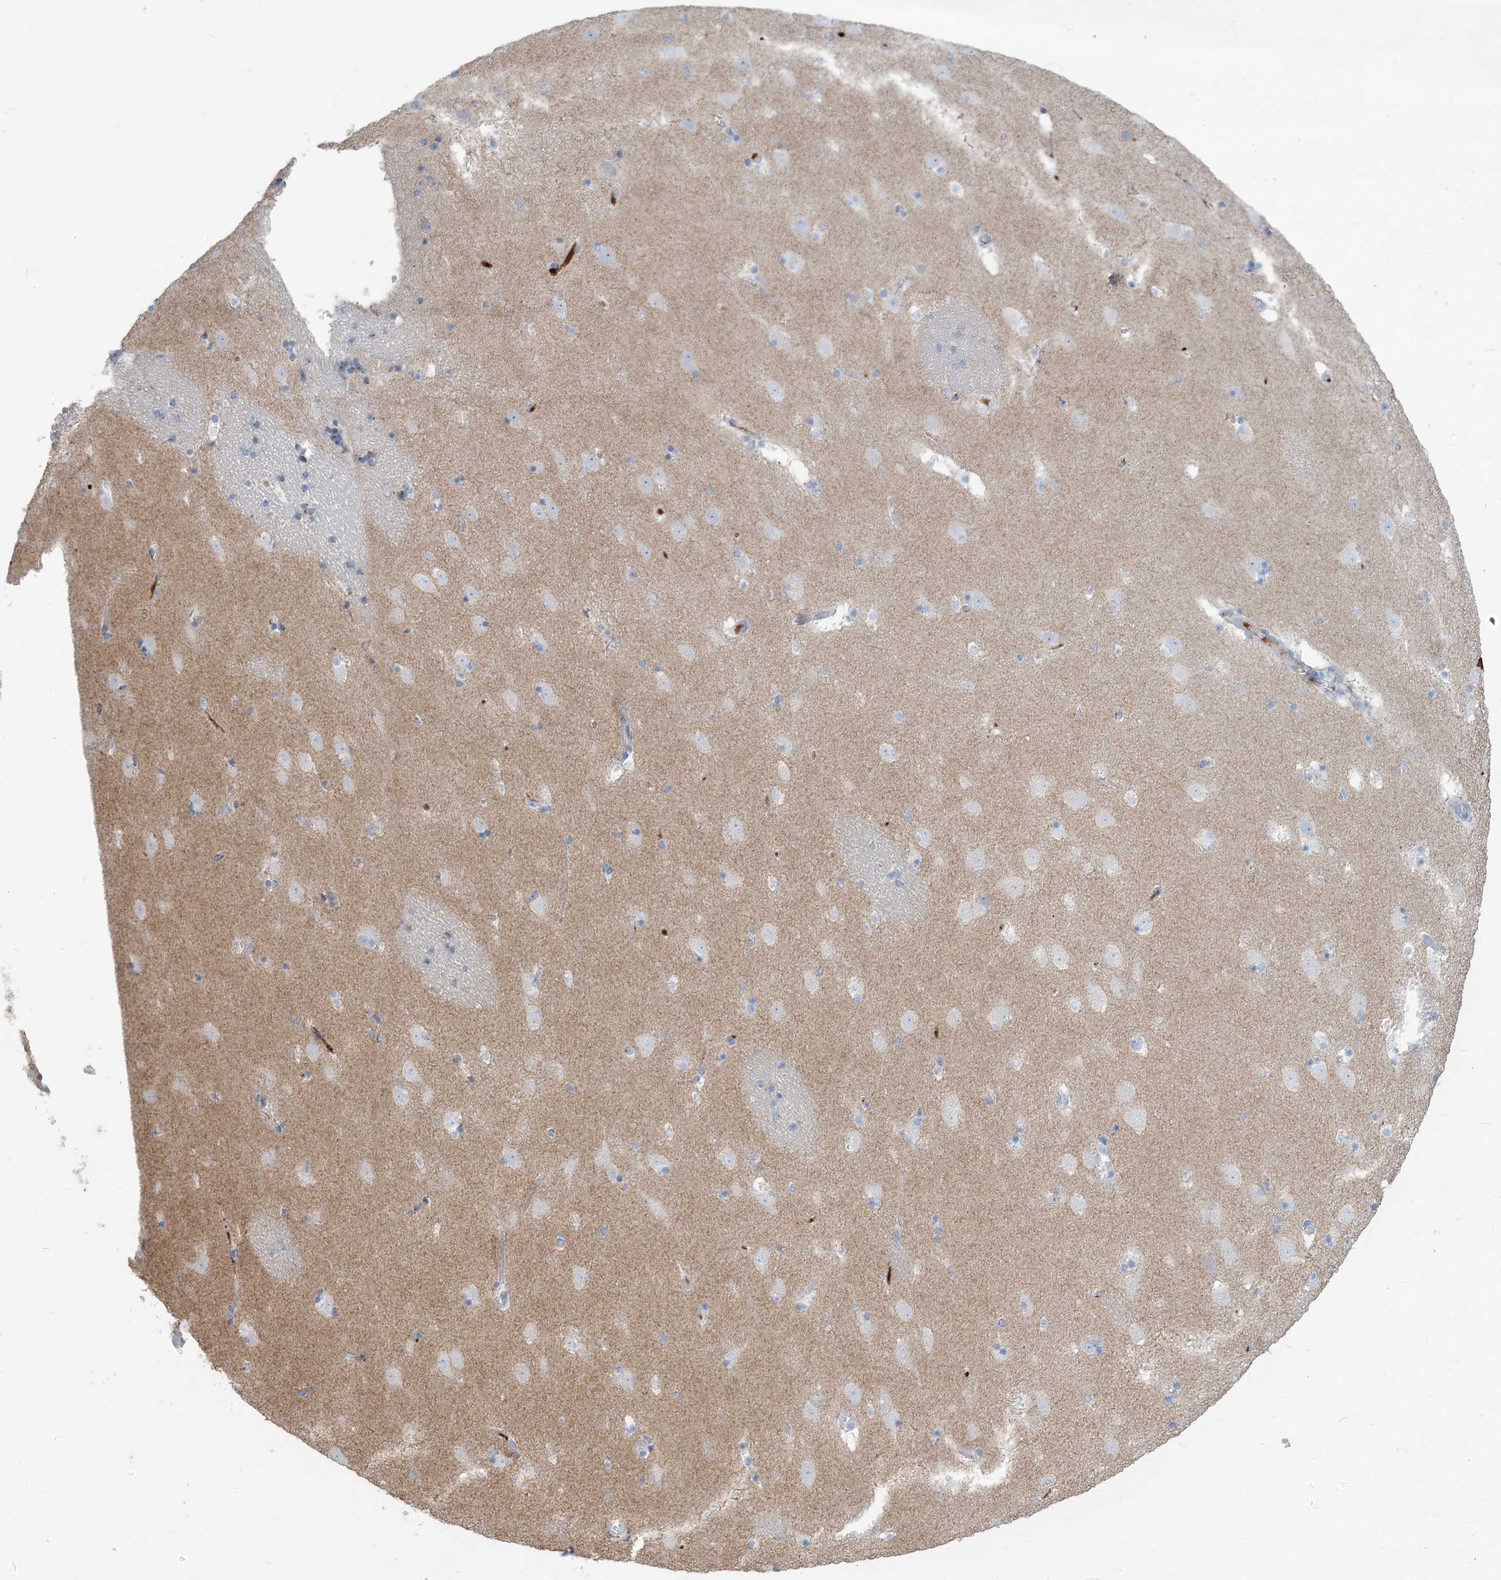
{"staining": {"intensity": "negative", "quantity": "none", "location": "none"}, "tissue": "caudate", "cell_type": "Glial cells", "image_type": "normal", "snomed": [{"axis": "morphology", "description": "Normal tissue, NOS"}, {"axis": "topography", "description": "Lateral ventricle wall"}], "caption": "High magnification brightfield microscopy of unremarkable caudate stained with DAB (3,3'-diaminobenzidine) (brown) and counterstained with hematoxylin (blue): glial cells show no significant positivity. The staining is performed using DAB brown chromogen with nuclei counter-stained in using hematoxylin.", "gene": "SCML1", "patient": {"sex": "male", "age": 45}}